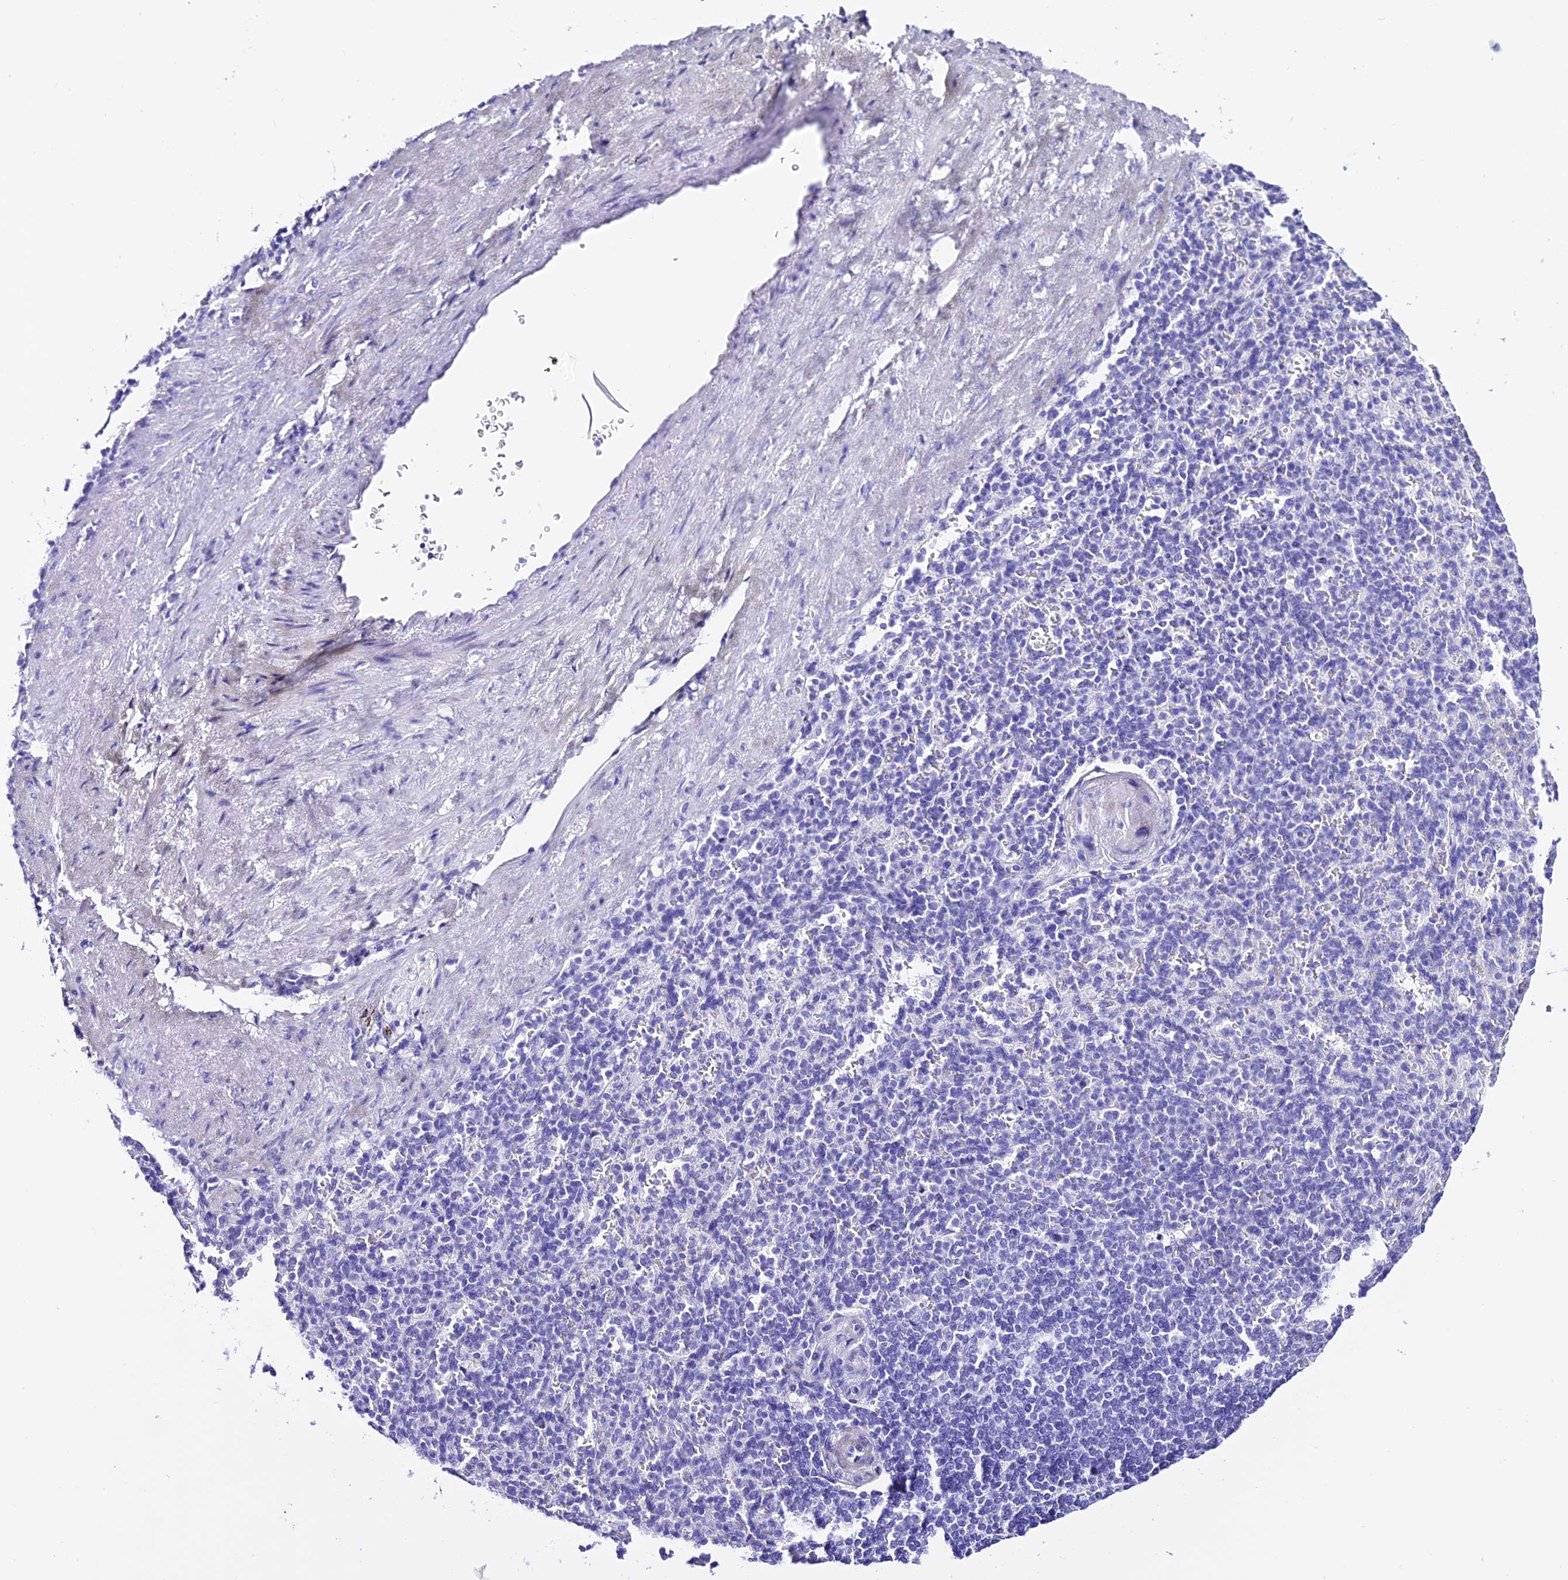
{"staining": {"intensity": "negative", "quantity": "none", "location": "none"}, "tissue": "spleen", "cell_type": "Cells in red pulp", "image_type": "normal", "snomed": [{"axis": "morphology", "description": "Normal tissue, NOS"}, {"axis": "topography", "description": "Spleen"}], "caption": "This is a histopathology image of IHC staining of normal spleen, which shows no staining in cells in red pulp. (DAB (3,3'-diaminobenzidine) IHC visualized using brightfield microscopy, high magnification).", "gene": "TRMT44", "patient": {"sex": "female", "age": 74}}